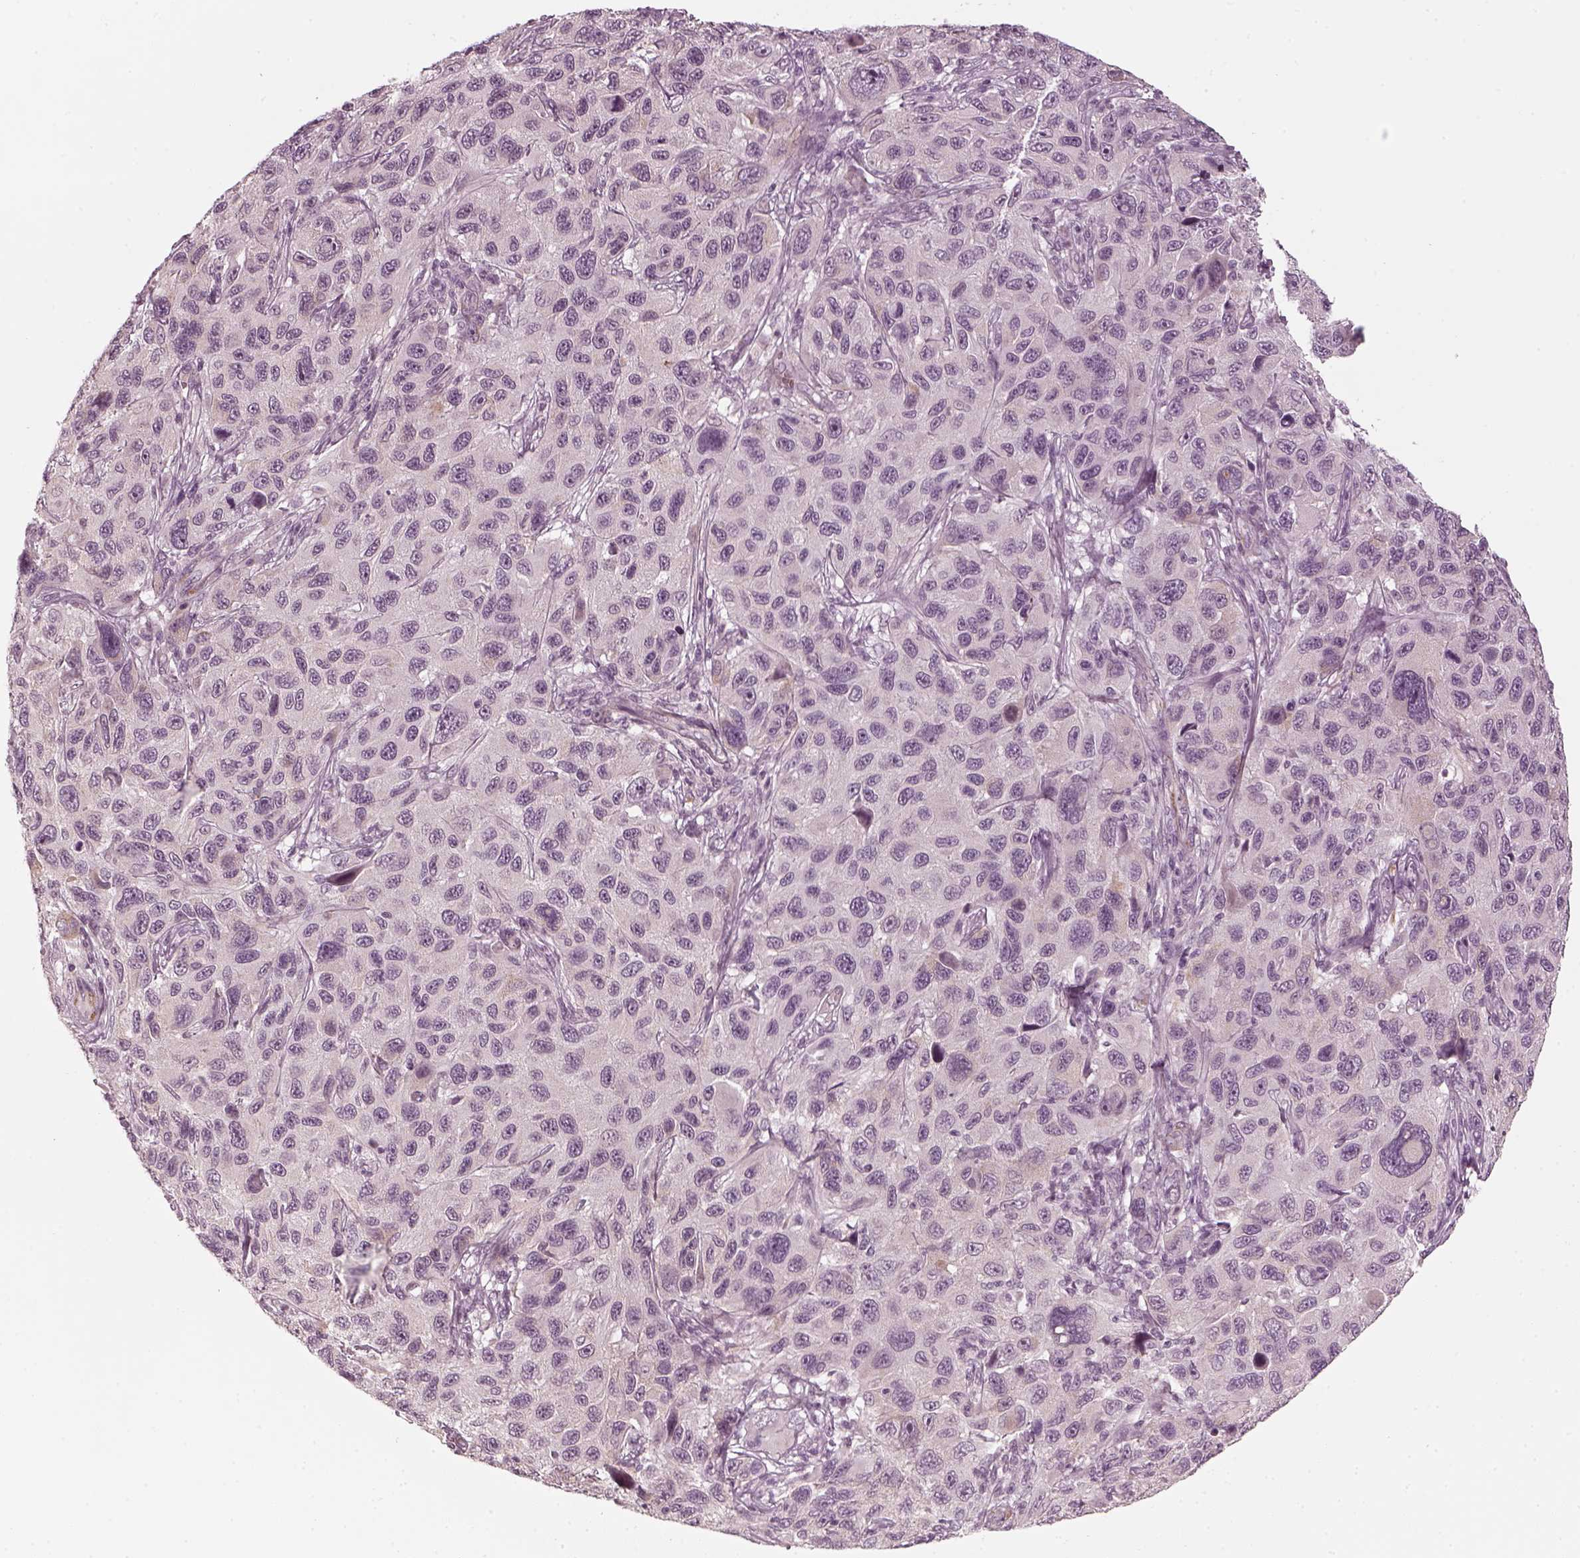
{"staining": {"intensity": "negative", "quantity": "none", "location": "none"}, "tissue": "melanoma", "cell_type": "Tumor cells", "image_type": "cancer", "snomed": [{"axis": "morphology", "description": "Malignant melanoma, NOS"}, {"axis": "topography", "description": "Skin"}], "caption": "Immunohistochemical staining of melanoma reveals no significant expression in tumor cells.", "gene": "LAMB2", "patient": {"sex": "male", "age": 53}}